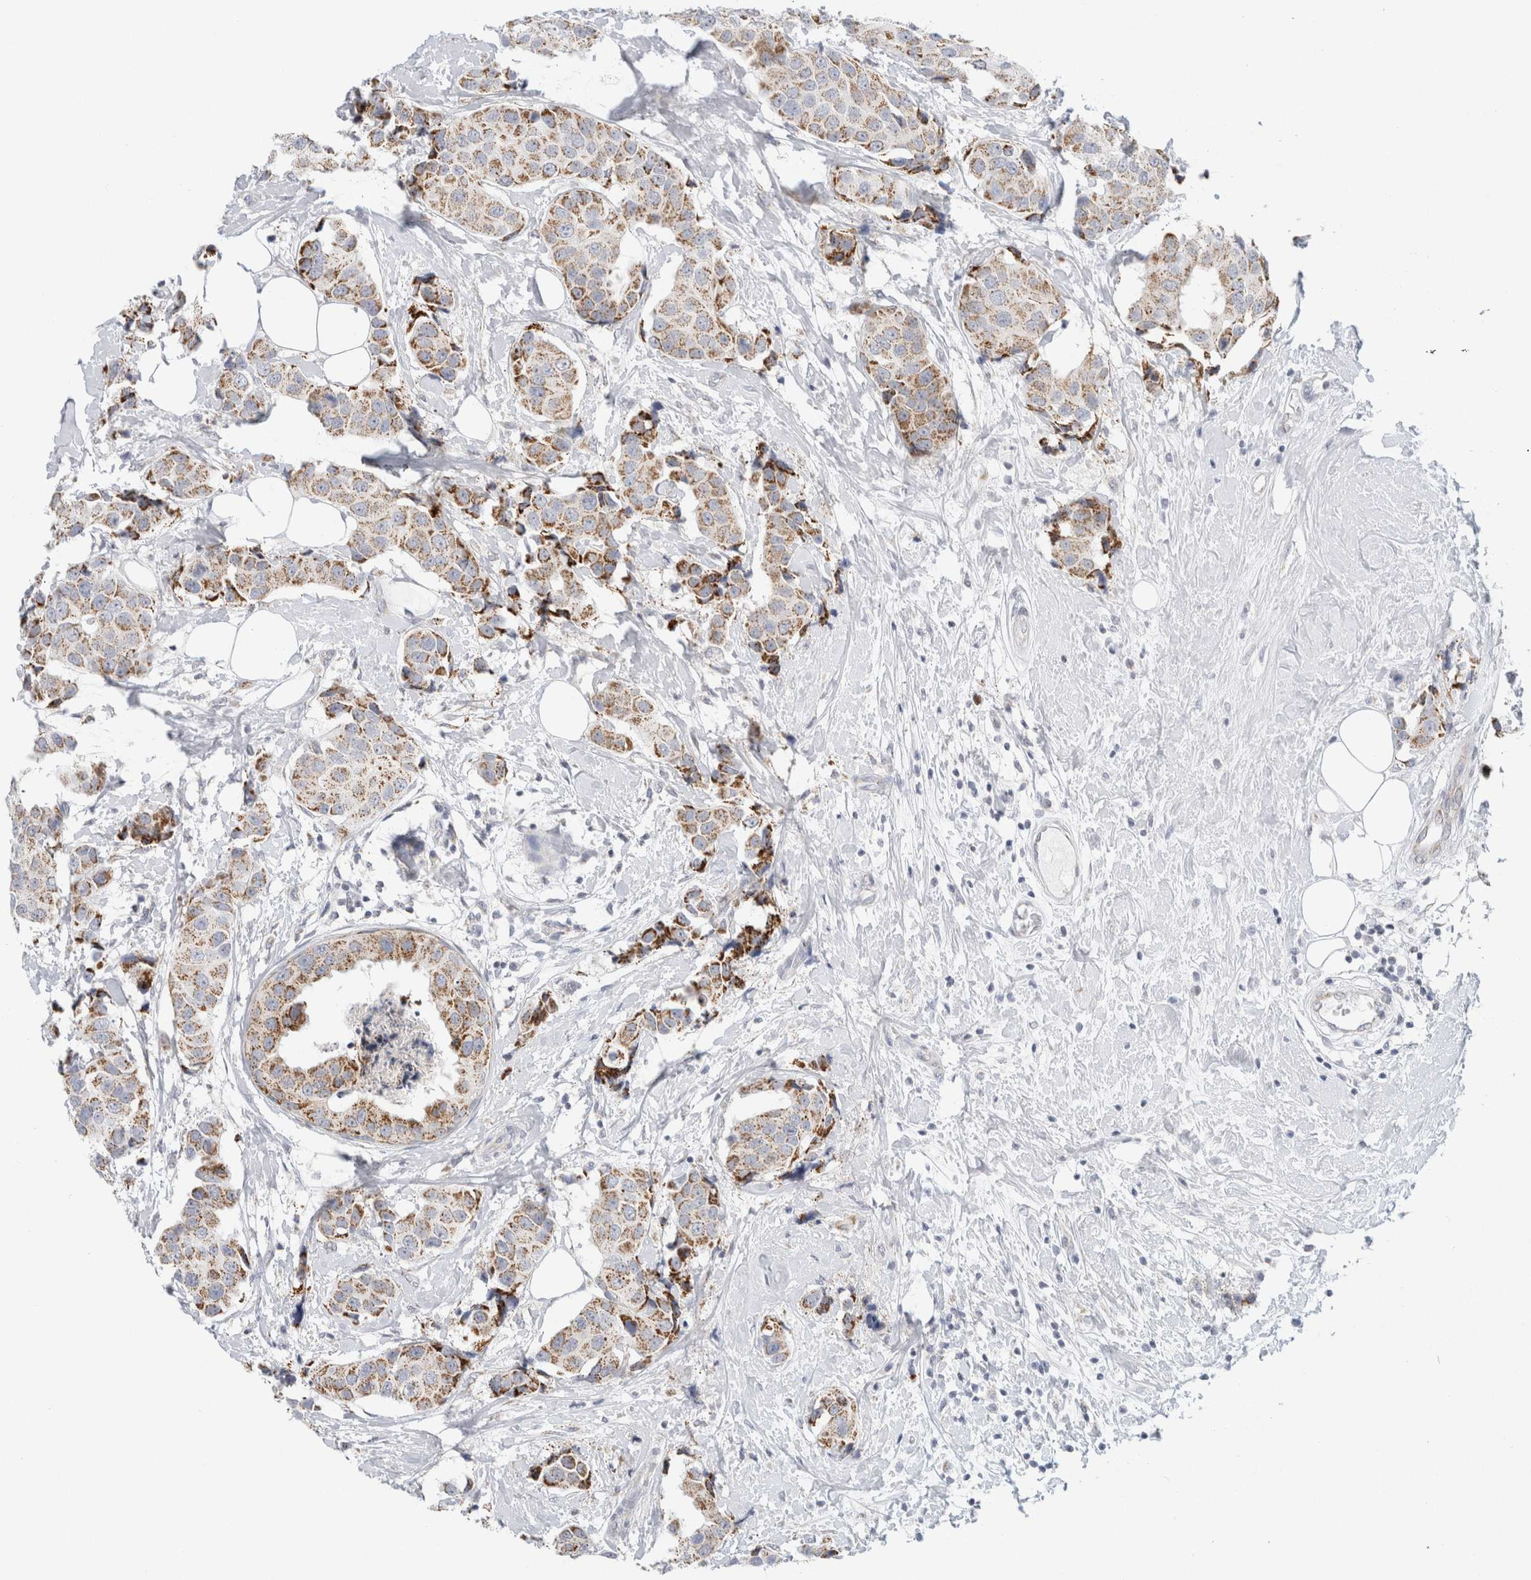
{"staining": {"intensity": "moderate", "quantity": ">75%", "location": "cytoplasmic/membranous"}, "tissue": "breast cancer", "cell_type": "Tumor cells", "image_type": "cancer", "snomed": [{"axis": "morphology", "description": "Normal tissue, NOS"}, {"axis": "morphology", "description": "Duct carcinoma"}, {"axis": "topography", "description": "Breast"}], "caption": "An immunohistochemistry micrograph of neoplastic tissue is shown. Protein staining in brown highlights moderate cytoplasmic/membranous positivity in breast infiltrating ductal carcinoma within tumor cells. Immunohistochemistry stains the protein in brown and the nuclei are stained blue.", "gene": "FAHD1", "patient": {"sex": "female", "age": 39}}